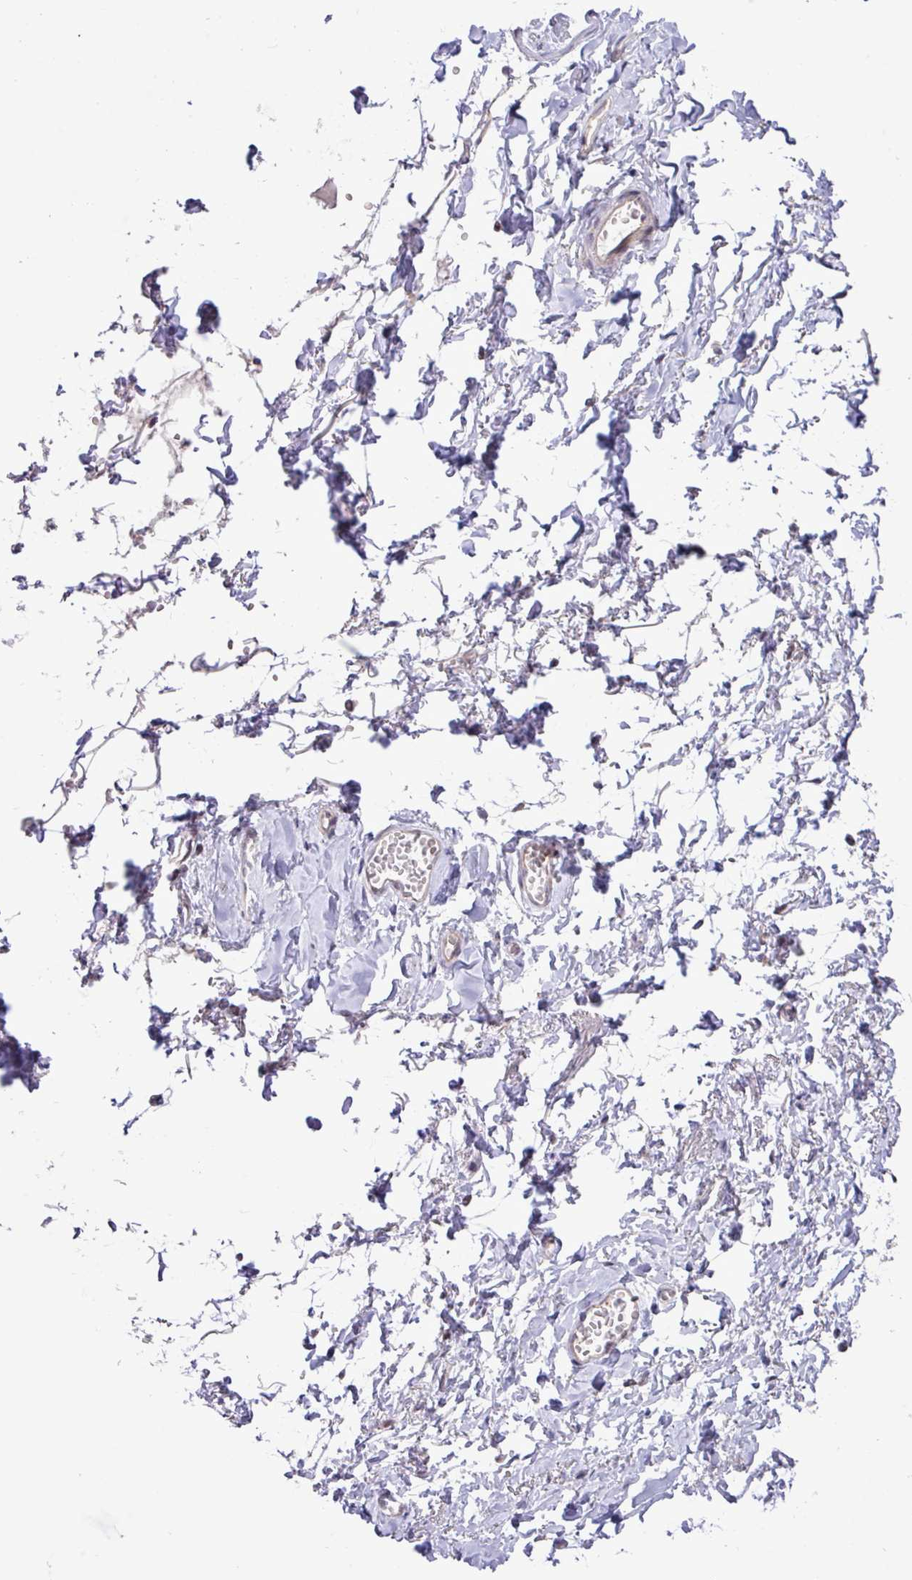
{"staining": {"intensity": "negative", "quantity": "none", "location": "none"}, "tissue": "adipose tissue", "cell_type": "Adipocytes", "image_type": "normal", "snomed": [{"axis": "morphology", "description": "Normal tissue, NOS"}, {"axis": "topography", "description": "Vulva"}, {"axis": "topography", "description": "Vagina"}, {"axis": "topography", "description": "Peripheral nerve tissue"}], "caption": "Immunohistochemistry (IHC) histopathology image of unremarkable adipose tissue stained for a protein (brown), which exhibits no expression in adipocytes.", "gene": "RTL3", "patient": {"sex": "female", "age": 66}}